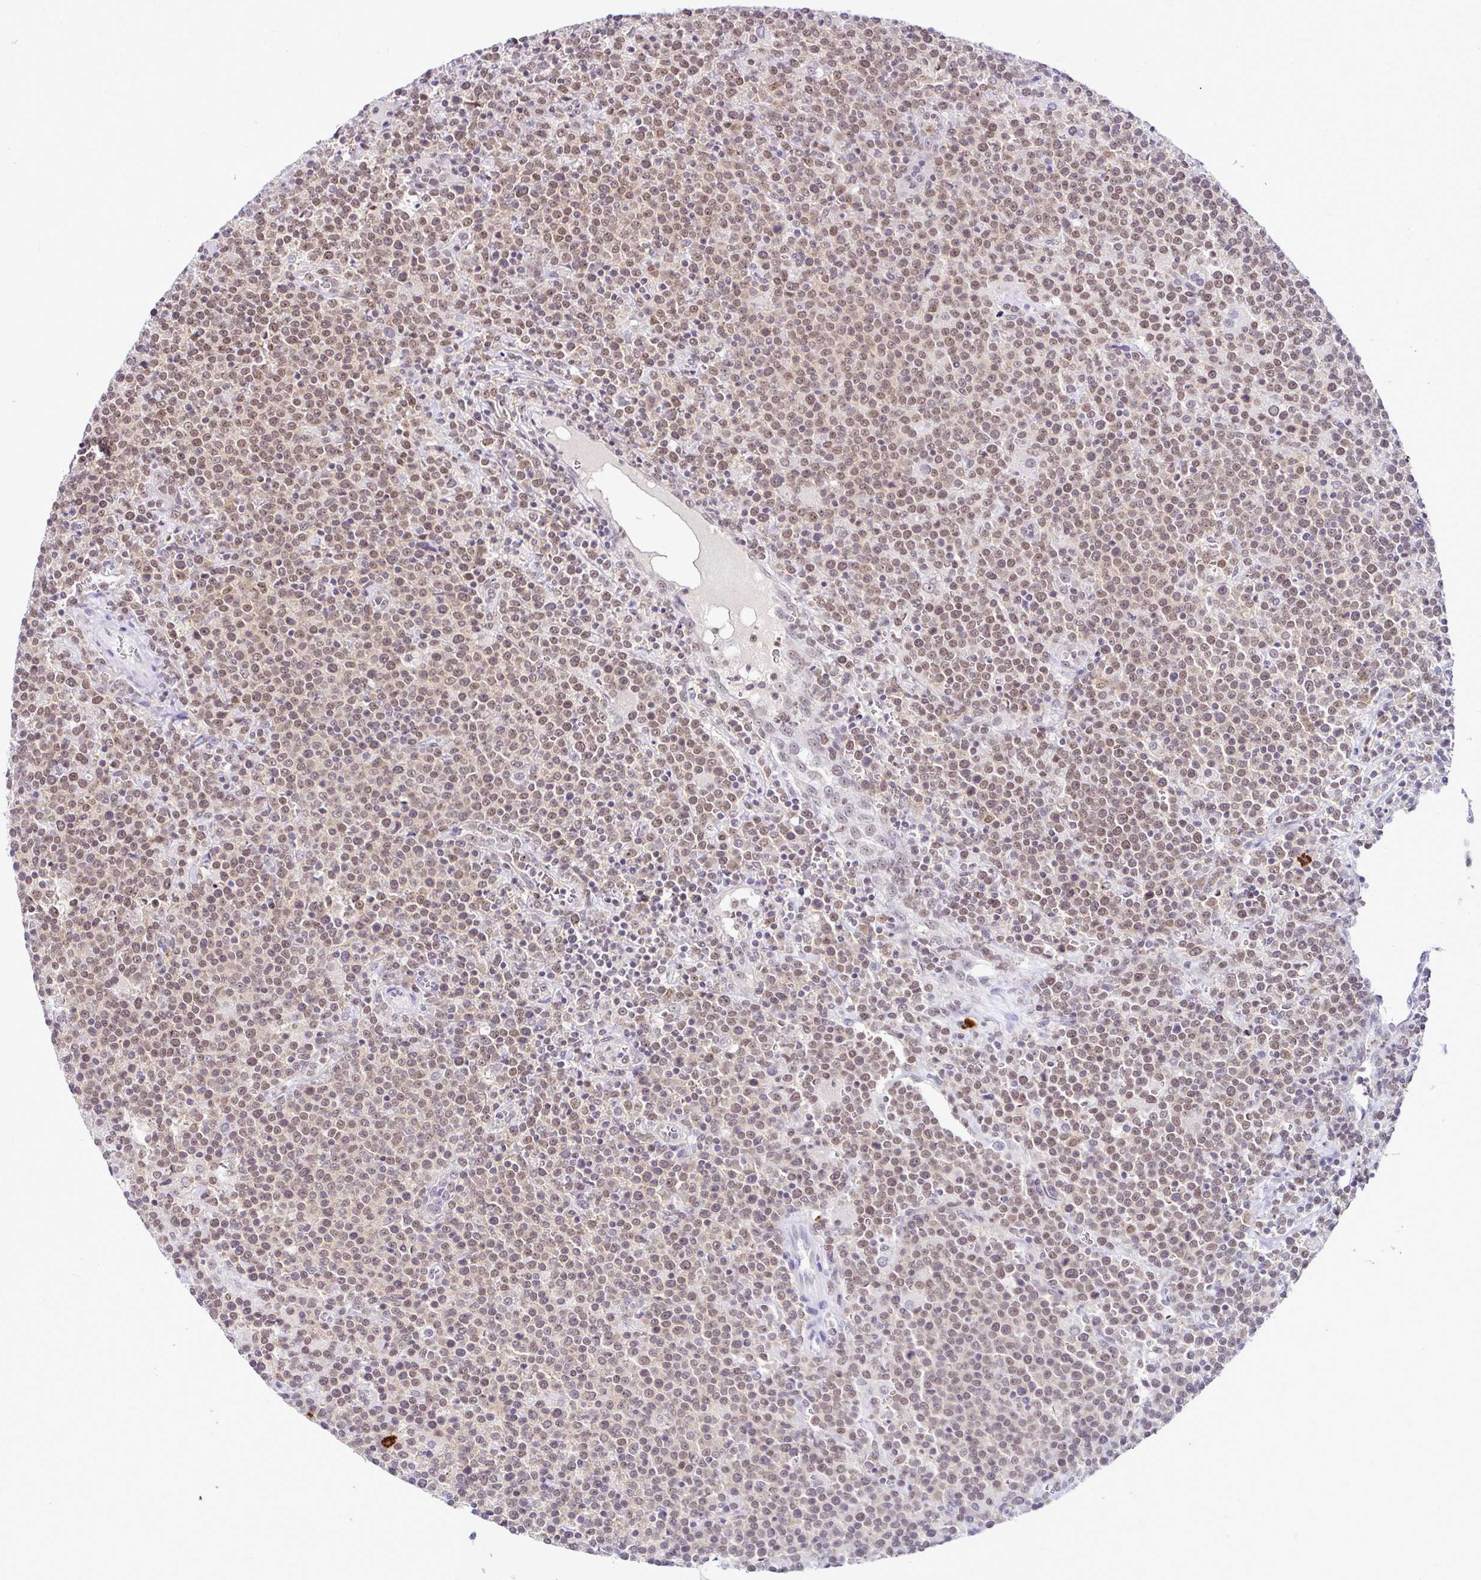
{"staining": {"intensity": "moderate", "quantity": ">75%", "location": "nuclear"}, "tissue": "lymphoma", "cell_type": "Tumor cells", "image_type": "cancer", "snomed": [{"axis": "morphology", "description": "Malignant lymphoma, non-Hodgkin's type, High grade"}, {"axis": "topography", "description": "Lymph node"}], "caption": "High-grade malignant lymphoma, non-Hodgkin's type stained for a protein (brown) reveals moderate nuclear positive expression in approximately >75% of tumor cells.", "gene": "PTPN2", "patient": {"sex": "male", "age": 61}}